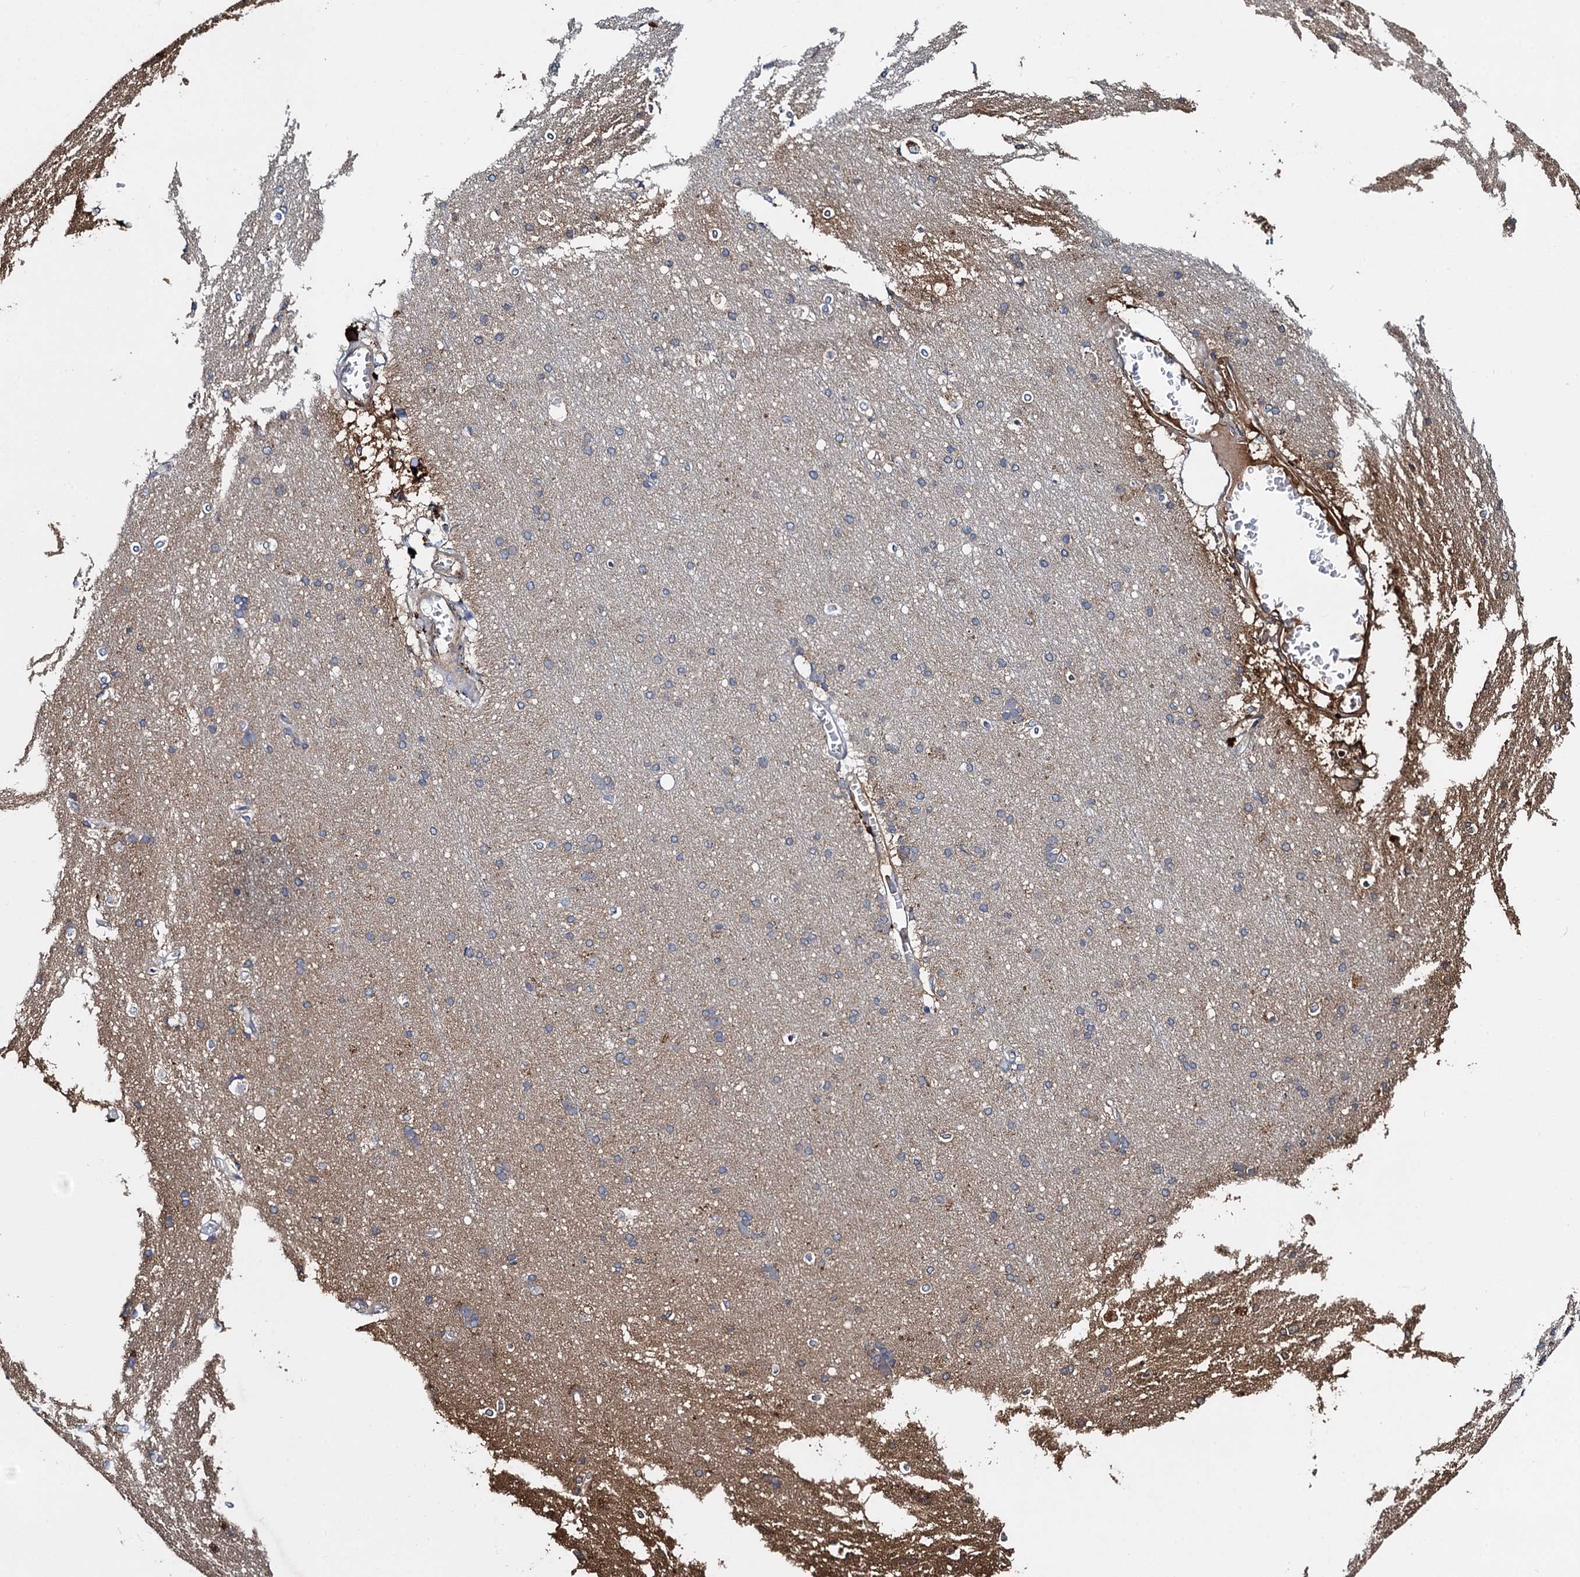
{"staining": {"intensity": "negative", "quantity": "none", "location": "none"}, "tissue": "cerebral cortex", "cell_type": "Endothelial cells", "image_type": "normal", "snomed": [{"axis": "morphology", "description": "Normal tissue, NOS"}, {"axis": "topography", "description": "Cerebral cortex"}], "caption": "Immunohistochemistry micrograph of normal human cerebral cortex stained for a protein (brown), which displays no positivity in endothelial cells. (IHC, brightfield microscopy, high magnification).", "gene": "SNAP29", "patient": {"sex": "male", "age": 54}}